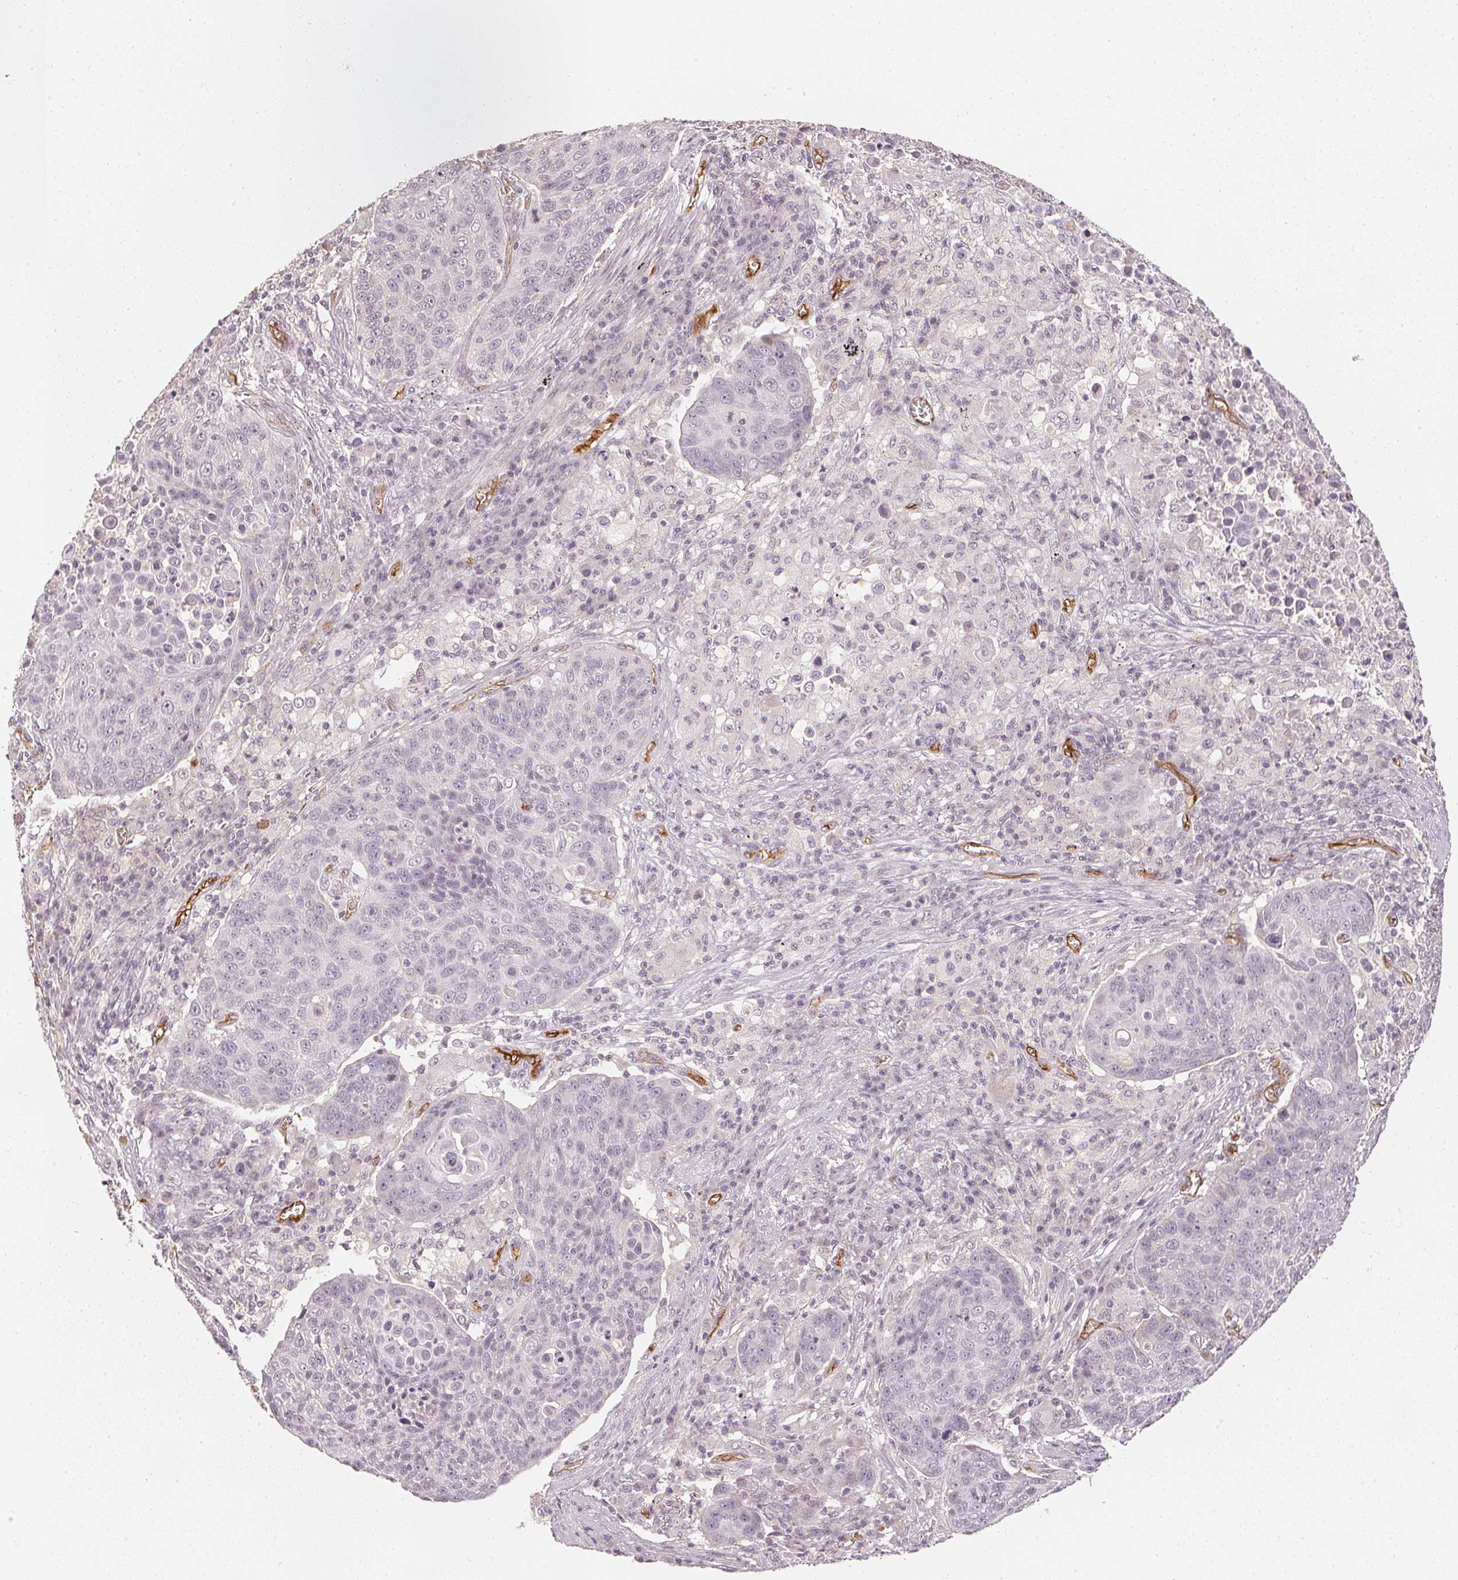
{"staining": {"intensity": "negative", "quantity": "none", "location": "none"}, "tissue": "lung cancer", "cell_type": "Tumor cells", "image_type": "cancer", "snomed": [{"axis": "morphology", "description": "Squamous cell carcinoma, NOS"}, {"axis": "topography", "description": "Lung"}], "caption": "There is no significant staining in tumor cells of lung squamous cell carcinoma.", "gene": "CIB1", "patient": {"sex": "male", "age": 78}}